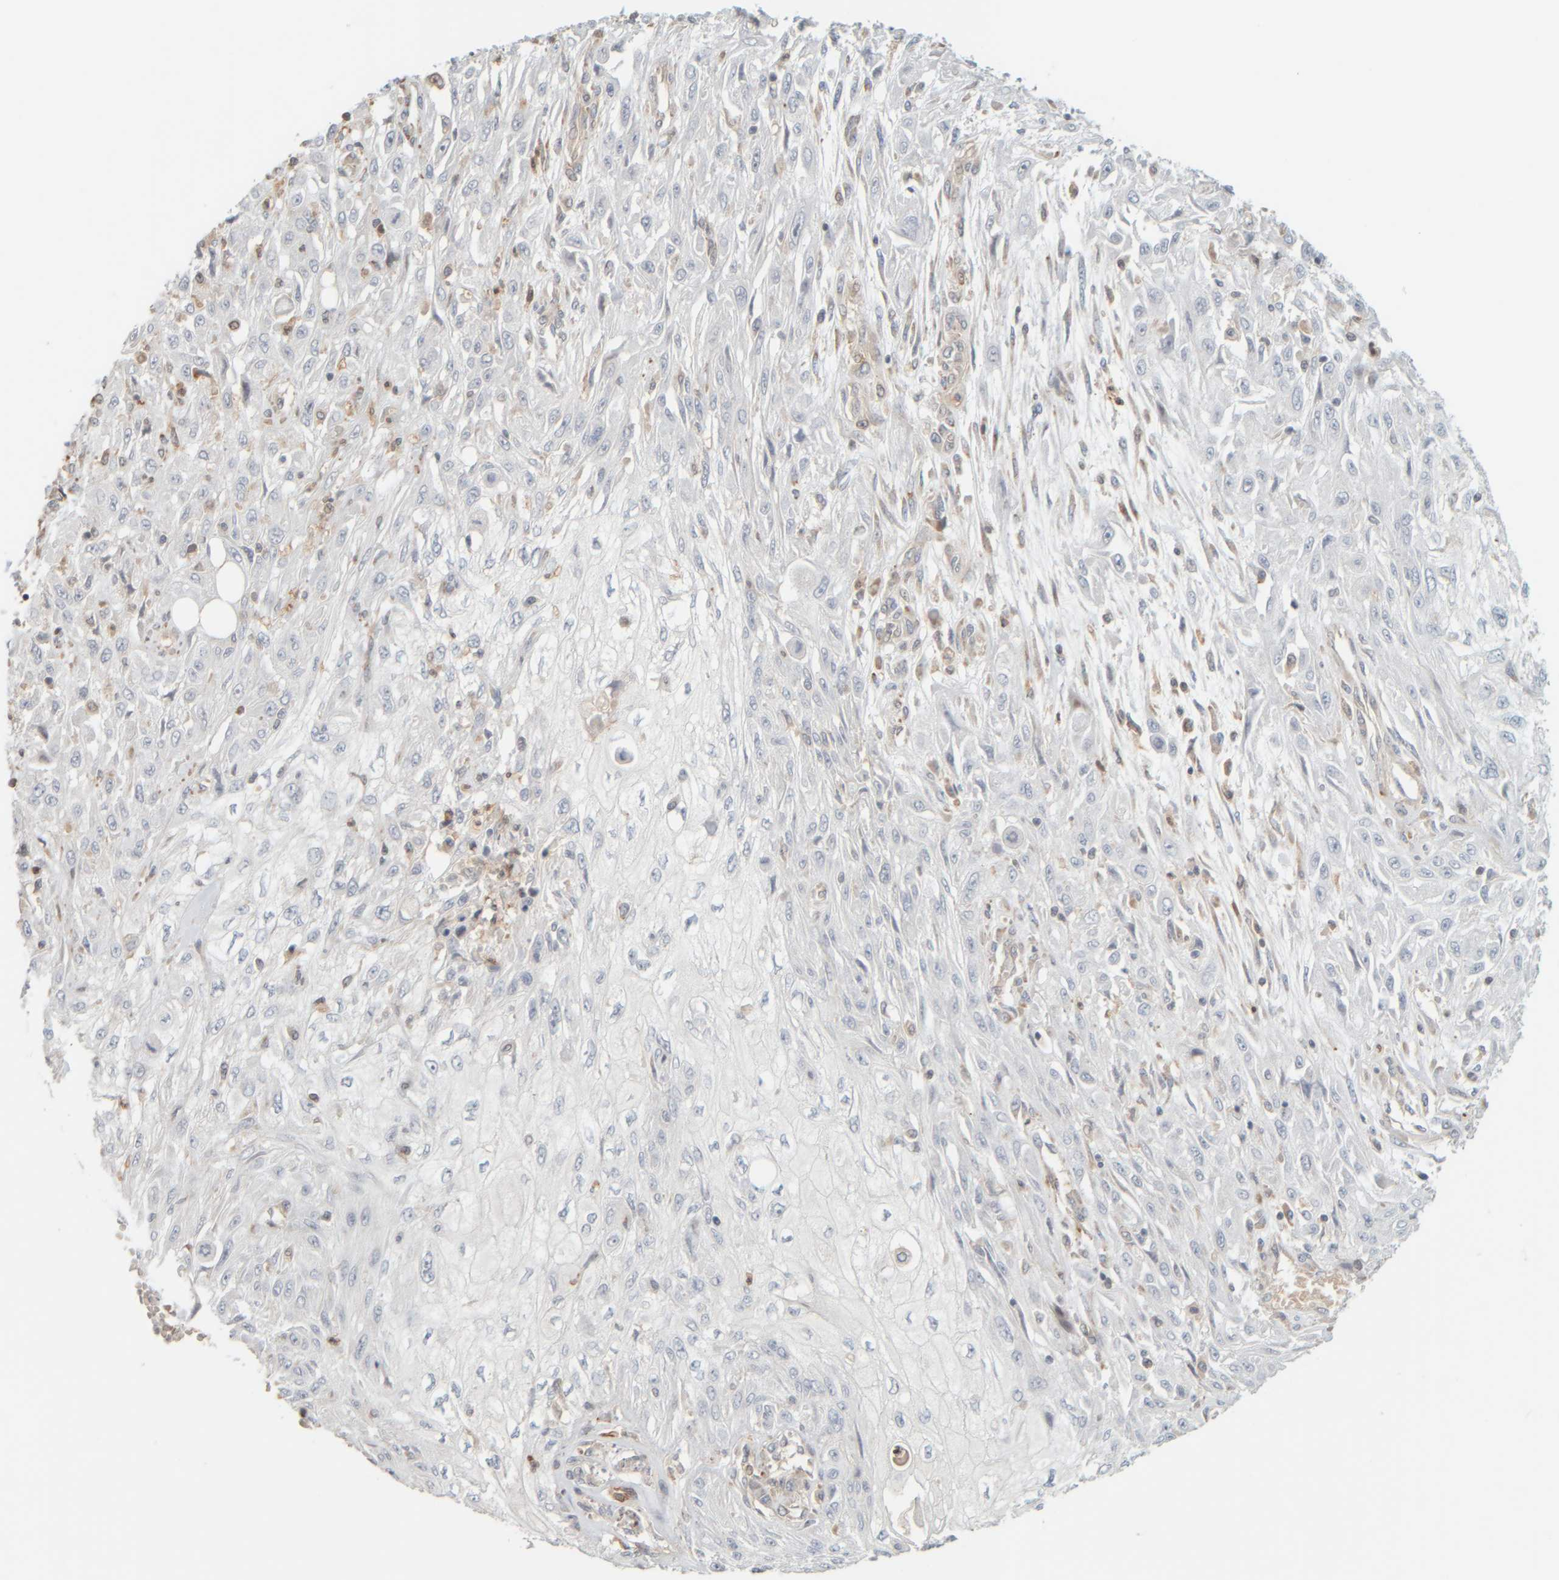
{"staining": {"intensity": "negative", "quantity": "none", "location": "none"}, "tissue": "skin cancer", "cell_type": "Tumor cells", "image_type": "cancer", "snomed": [{"axis": "morphology", "description": "Squamous cell carcinoma, NOS"}, {"axis": "morphology", "description": "Squamous cell carcinoma, metastatic, NOS"}, {"axis": "topography", "description": "Skin"}, {"axis": "topography", "description": "Lymph node"}], "caption": "Skin squamous cell carcinoma was stained to show a protein in brown. There is no significant expression in tumor cells.", "gene": "PTGES3L-AARSD1", "patient": {"sex": "male", "age": 75}}